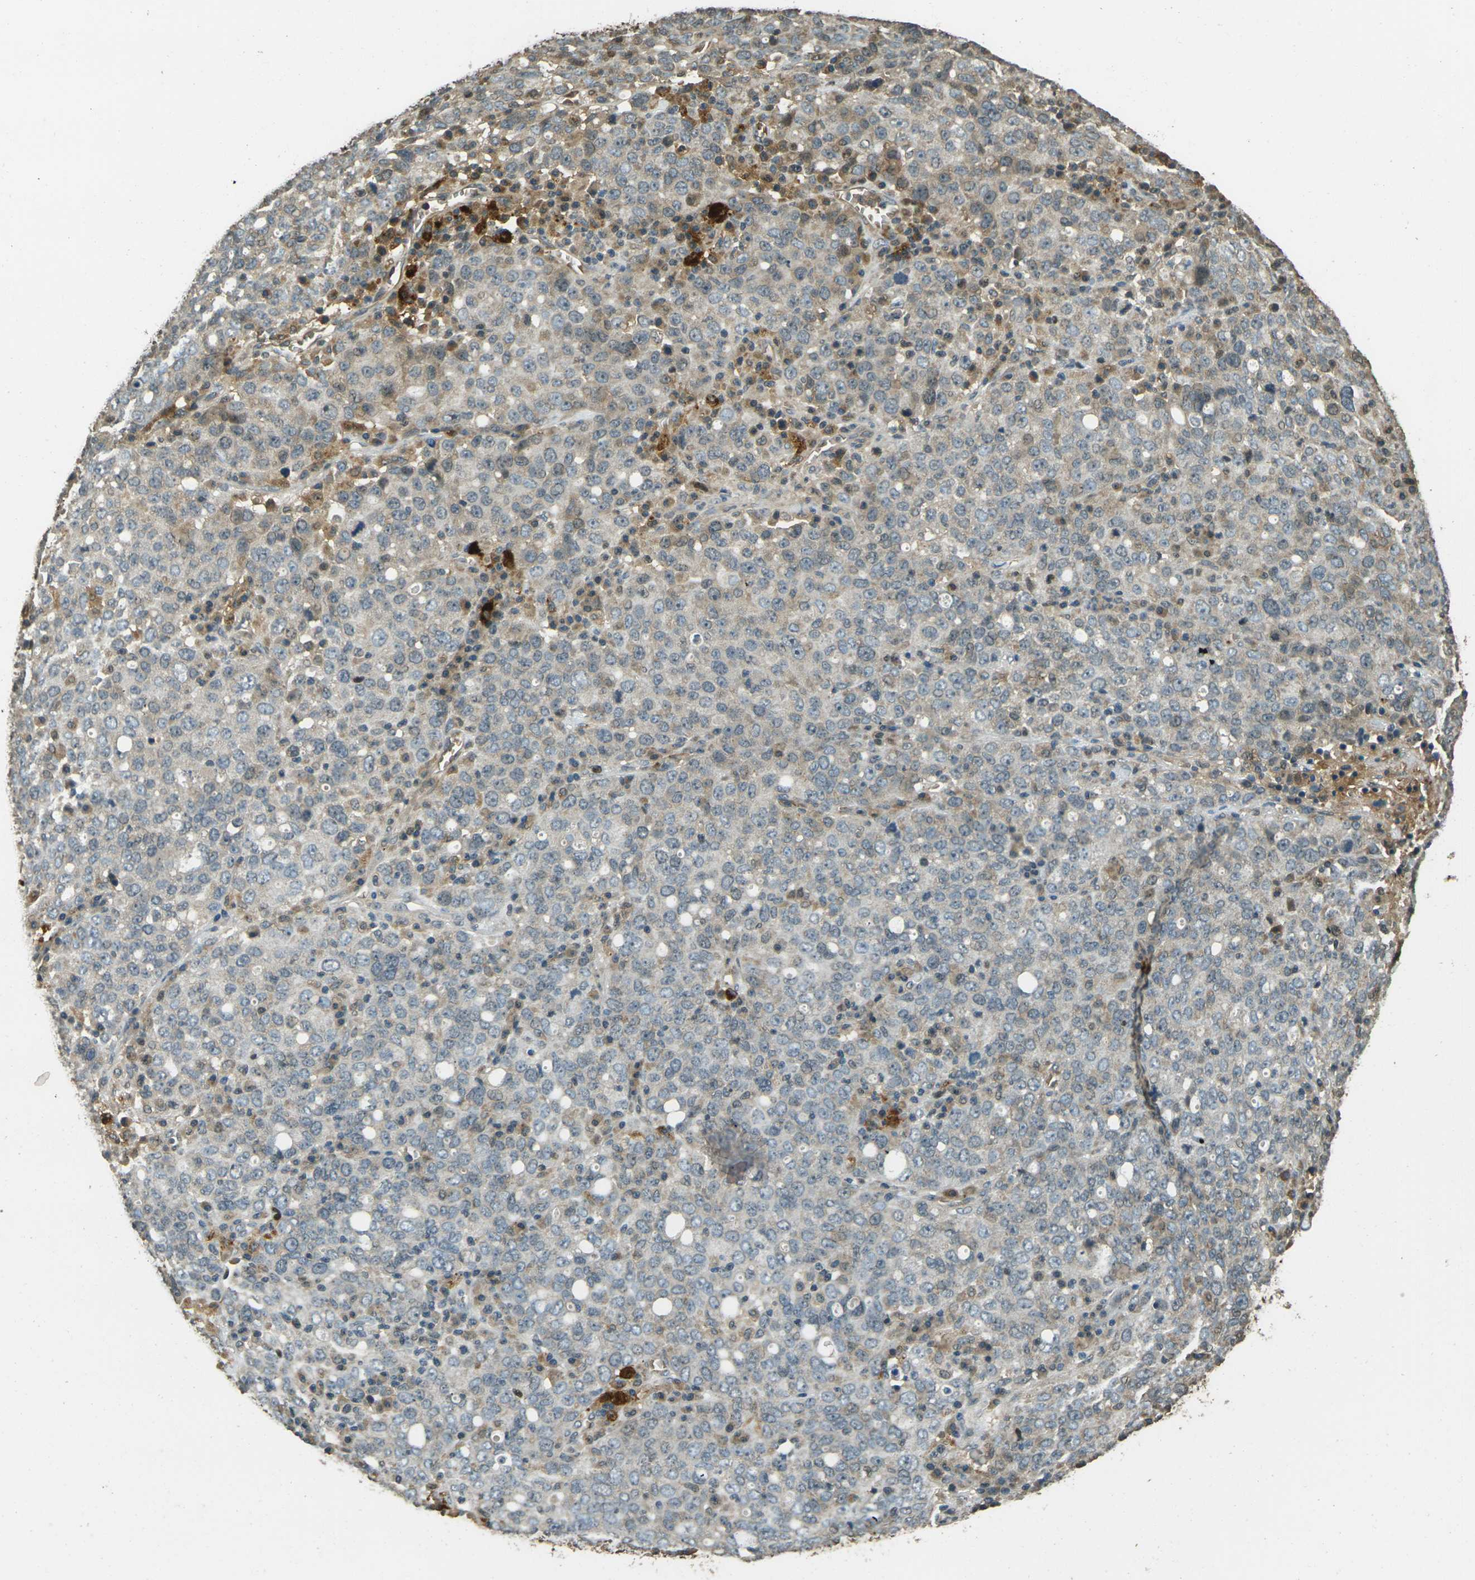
{"staining": {"intensity": "weak", "quantity": ">75%", "location": "cytoplasmic/membranous"}, "tissue": "ovarian cancer", "cell_type": "Tumor cells", "image_type": "cancer", "snomed": [{"axis": "morphology", "description": "Carcinoma, endometroid"}, {"axis": "topography", "description": "Ovary"}], "caption": "A micrograph of human ovarian cancer stained for a protein displays weak cytoplasmic/membranous brown staining in tumor cells.", "gene": "TOR1A", "patient": {"sex": "female", "age": 62}}